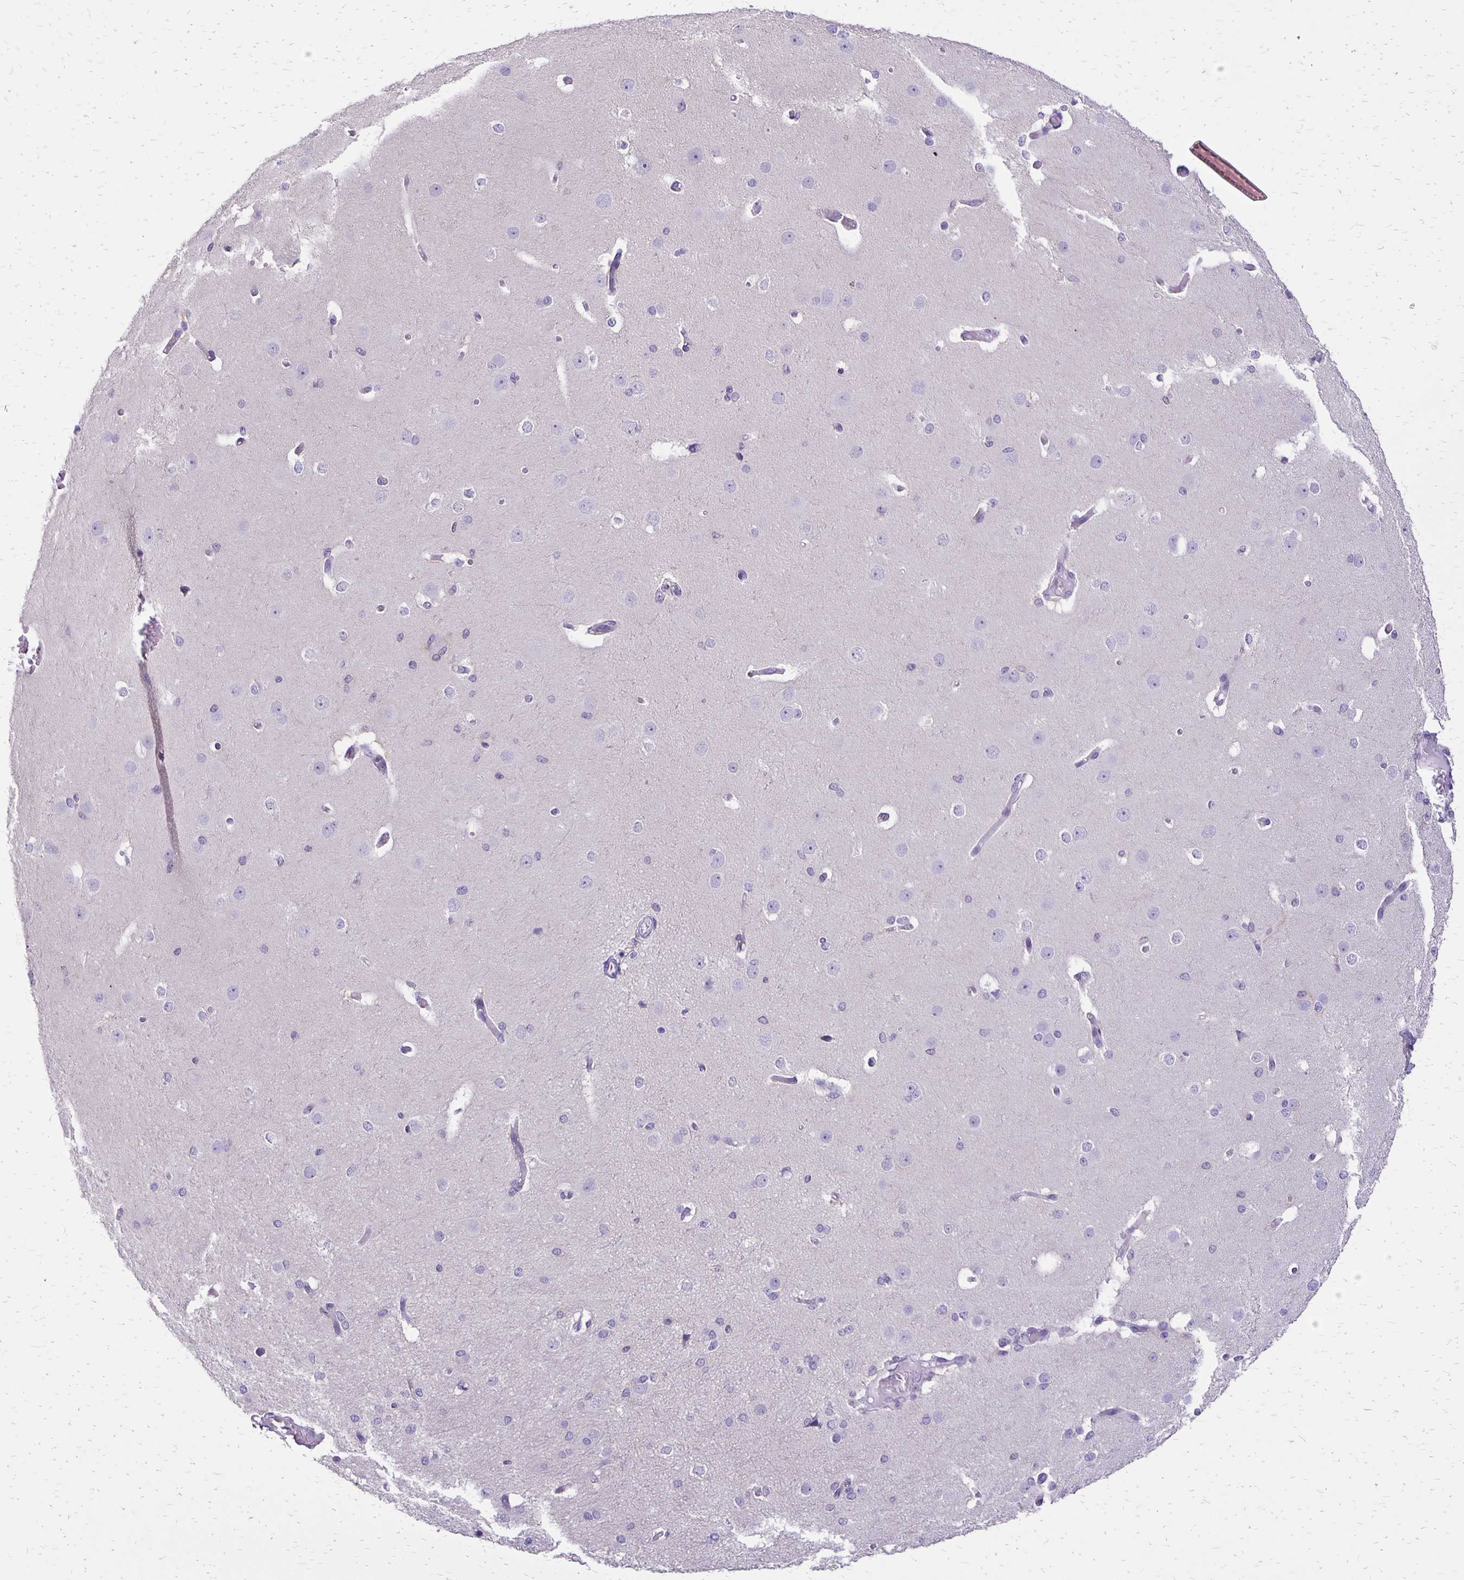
{"staining": {"intensity": "negative", "quantity": "none", "location": "none"}, "tissue": "cerebral cortex", "cell_type": "Endothelial cells", "image_type": "normal", "snomed": [{"axis": "morphology", "description": "Normal tissue, NOS"}, {"axis": "morphology", "description": "Inflammation, NOS"}, {"axis": "topography", "description": "Cerebral cortex"}], "caption": "IHC of normal human cerebral cortex displays no expression in endothelial cells.", "gene": "ANKRD45", "patient": {"sex": "male", "age": 6}}